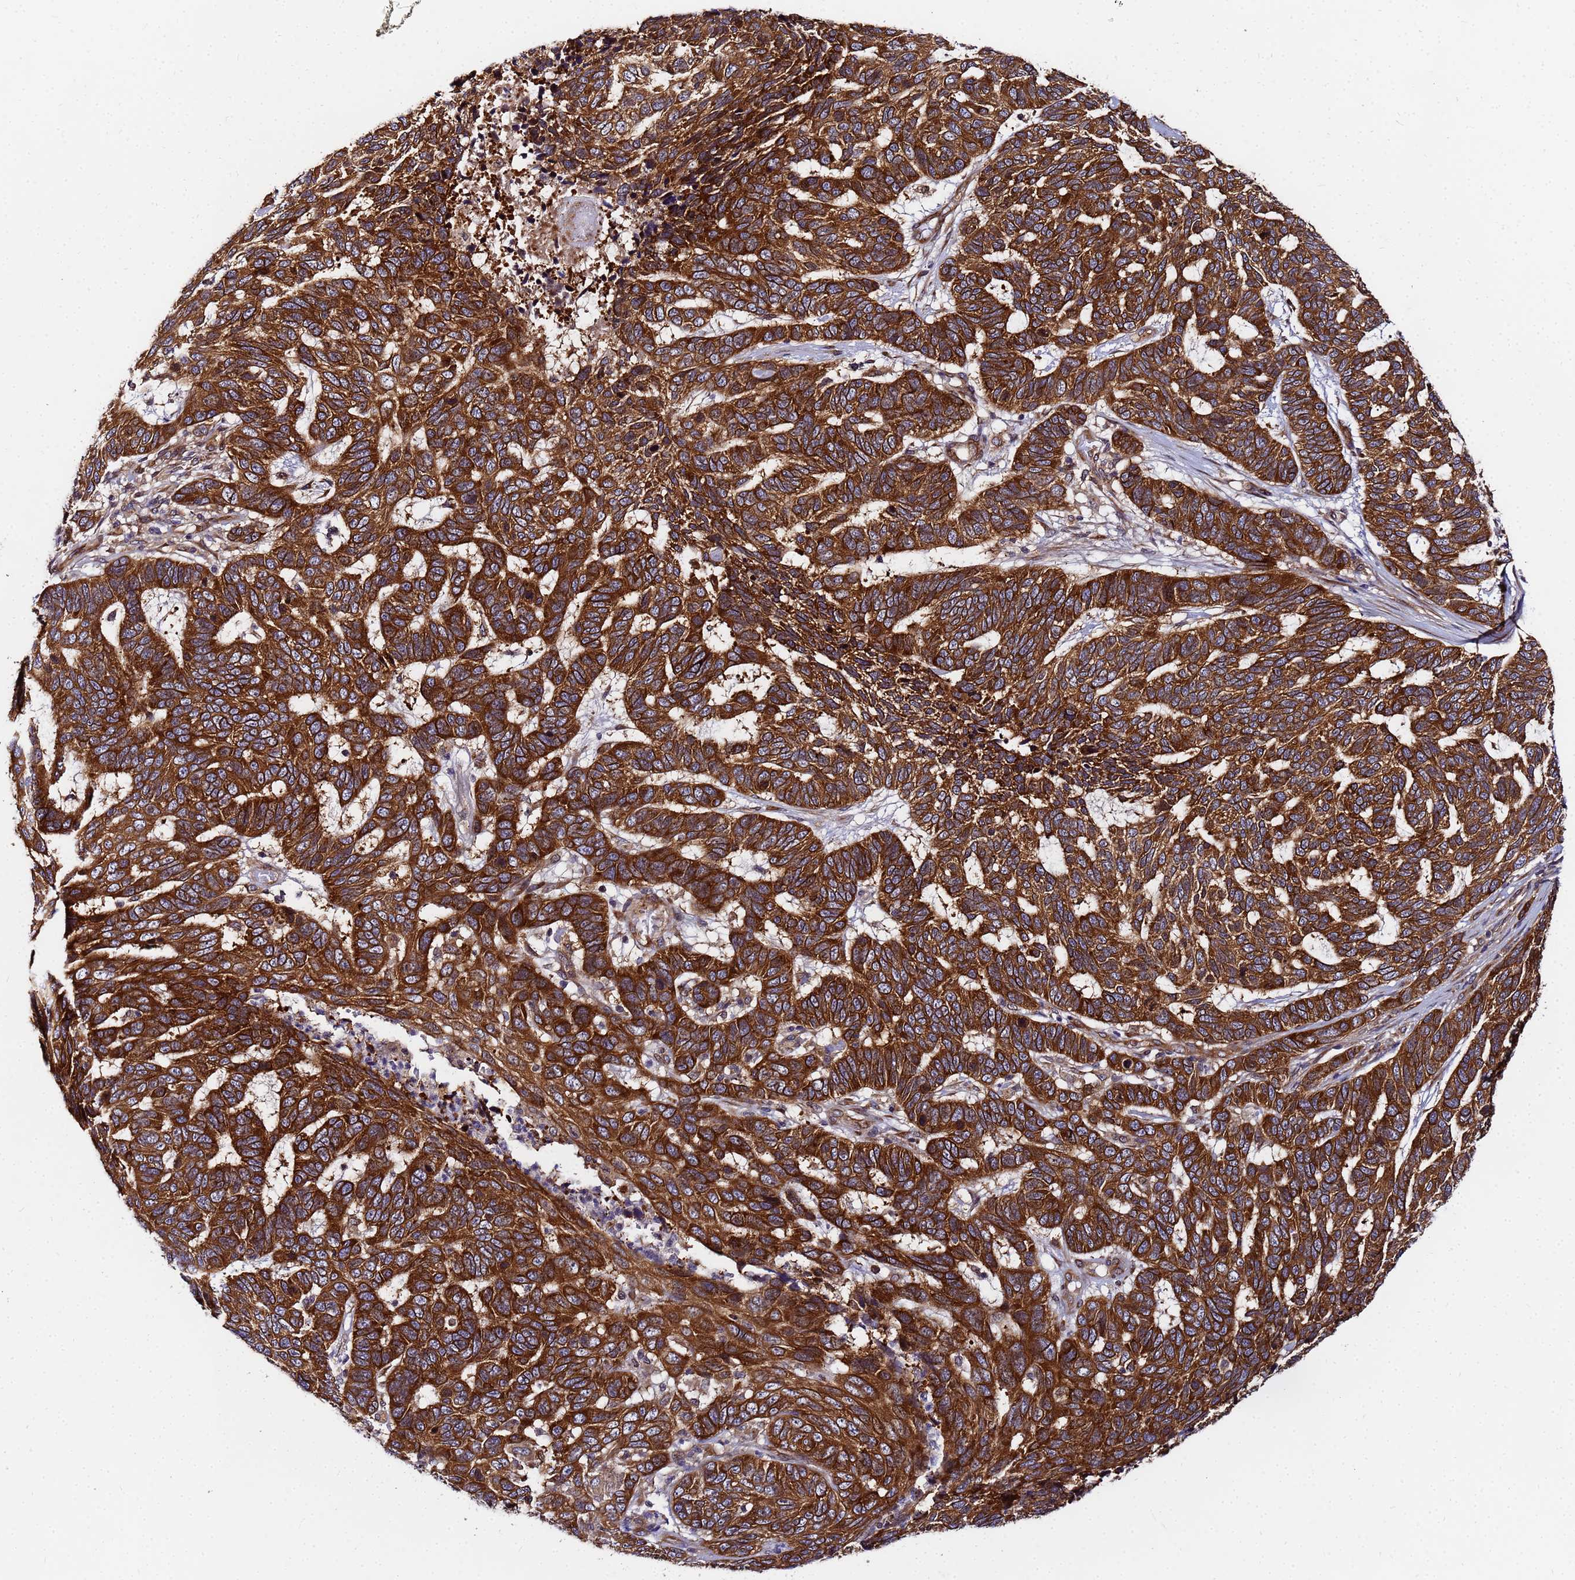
{"staining": {"intensity": "strong", "quantity": ">75%", "location": "cytoplasmic/membranous"}, "tissue": "skin cancer", "cell_type": "Tumor cells", "image_type": "cancer", "snomed": [{"axis": "morphology", "description": "Basal cell carcinoma"}, {"axis": "topography", "description": "Skin"}], "caption": "Skin basal cell carcinoma tissue reveals strong cytoplasmic/membranous positivity in approximately >75% of tumor cells, visualized by immunohistochemistry. The staining was performed using DAB to visualize the protein expression in brown, while the nuclei were stained in blue with hematoxylin (Magnification: 20x).", "gene": "UNC93B1", "patient": {"sex": "female", "age": 65}}